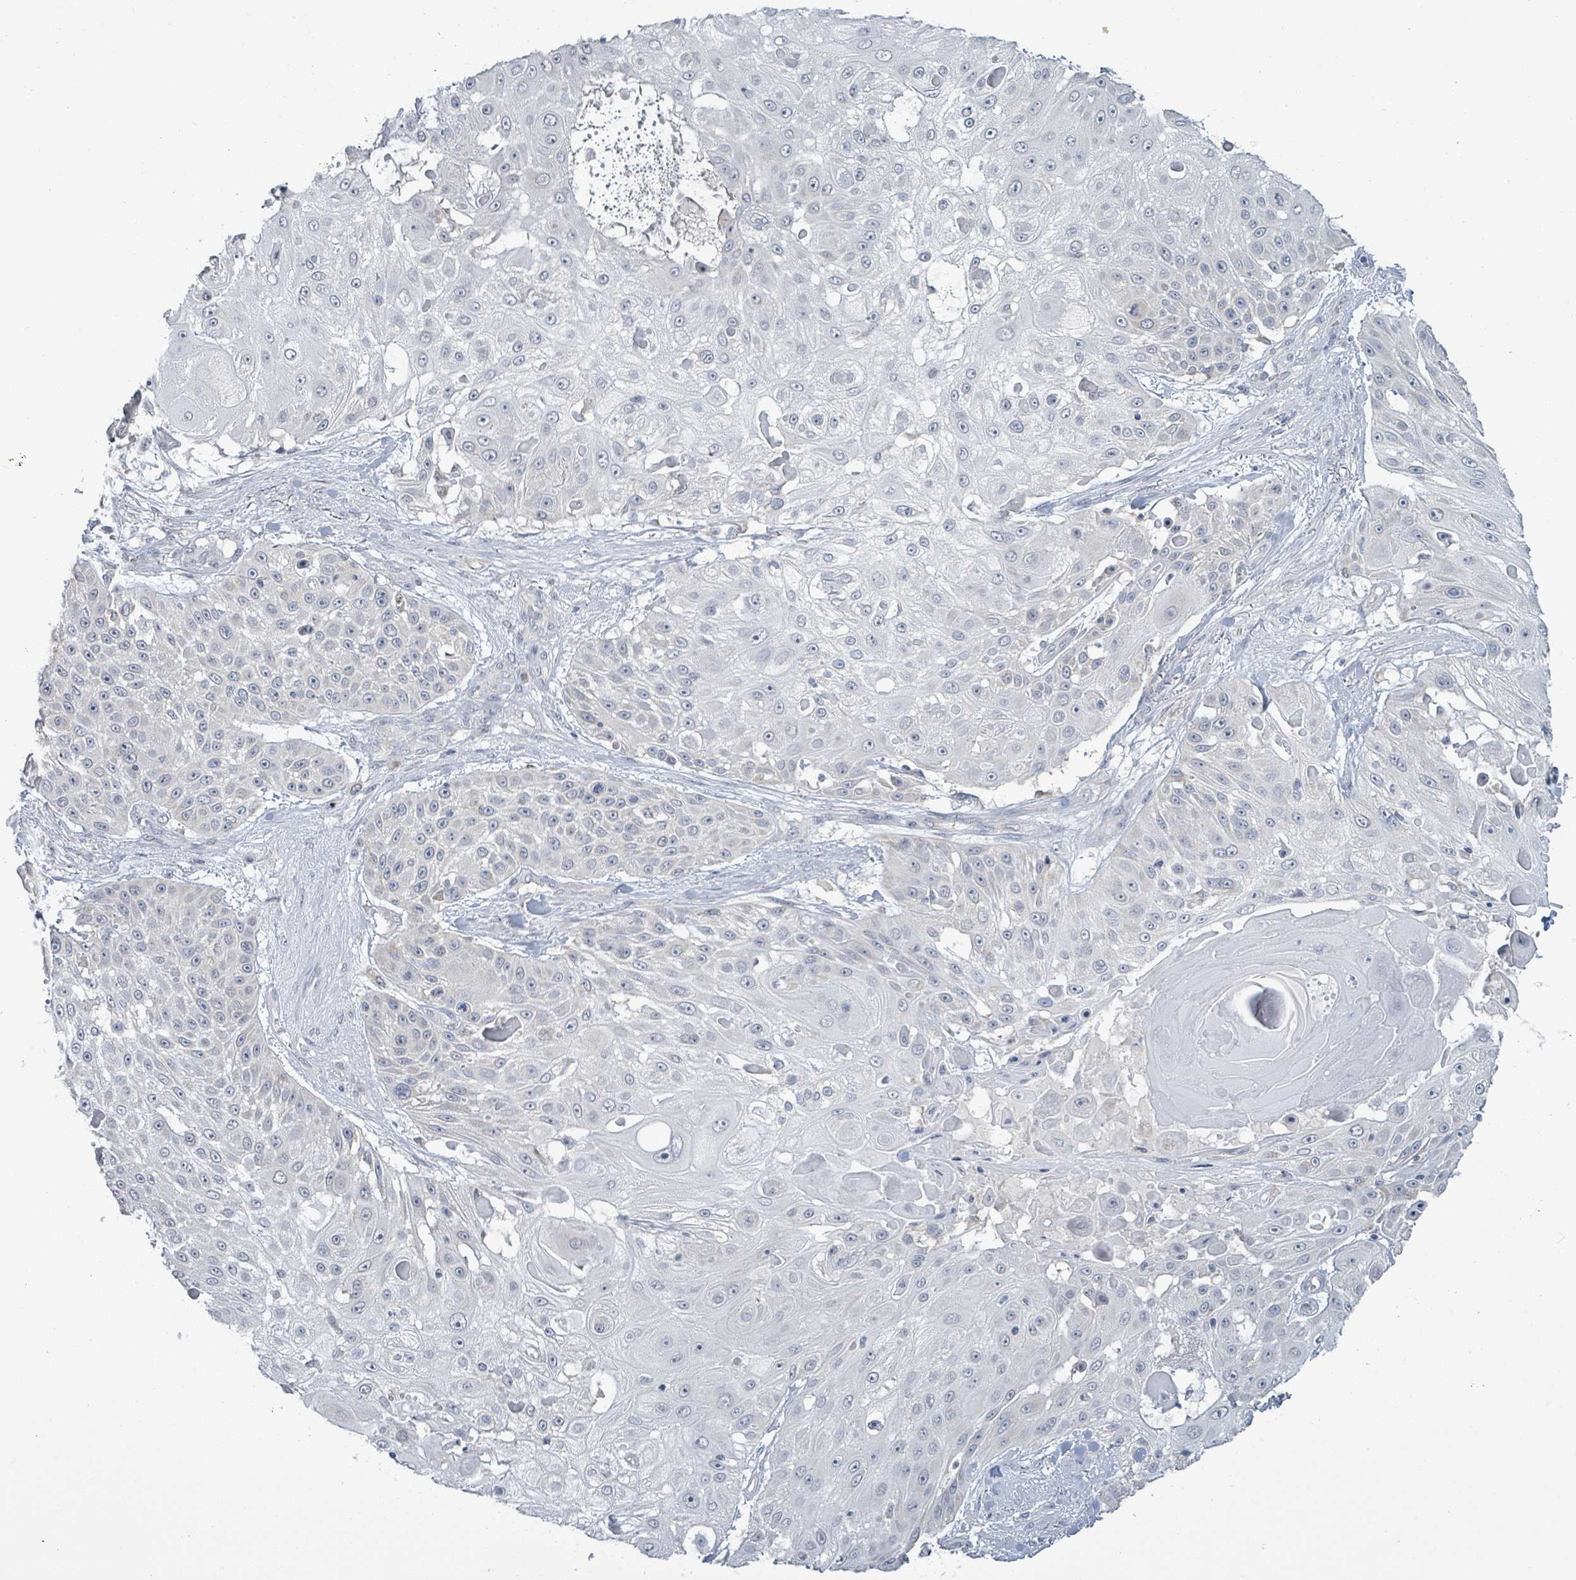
{"staining": {"intensity": "negative", "quantity": "none", "location": "none"}, "tissue": "skin cancer", "cell_type": "Tumor cells", "image_type": "cancer", "snomed": [{"axis": "morphology", "description": "Squamous cell carcinoma, NOS"}, {"axis": "topography", "description": "Skin"}], "caption": "An immunohistochemistry histopathology image of squamous cell carcinoma (skin) is shown. There is no staining in tumor cells of squamous cell carcinoma (skin). (Immunohistochemistry (ihc), brightfield microscopy, high magnification).", "gene": "COQ10B", "patient": {"sex": "female", "age": 86}}